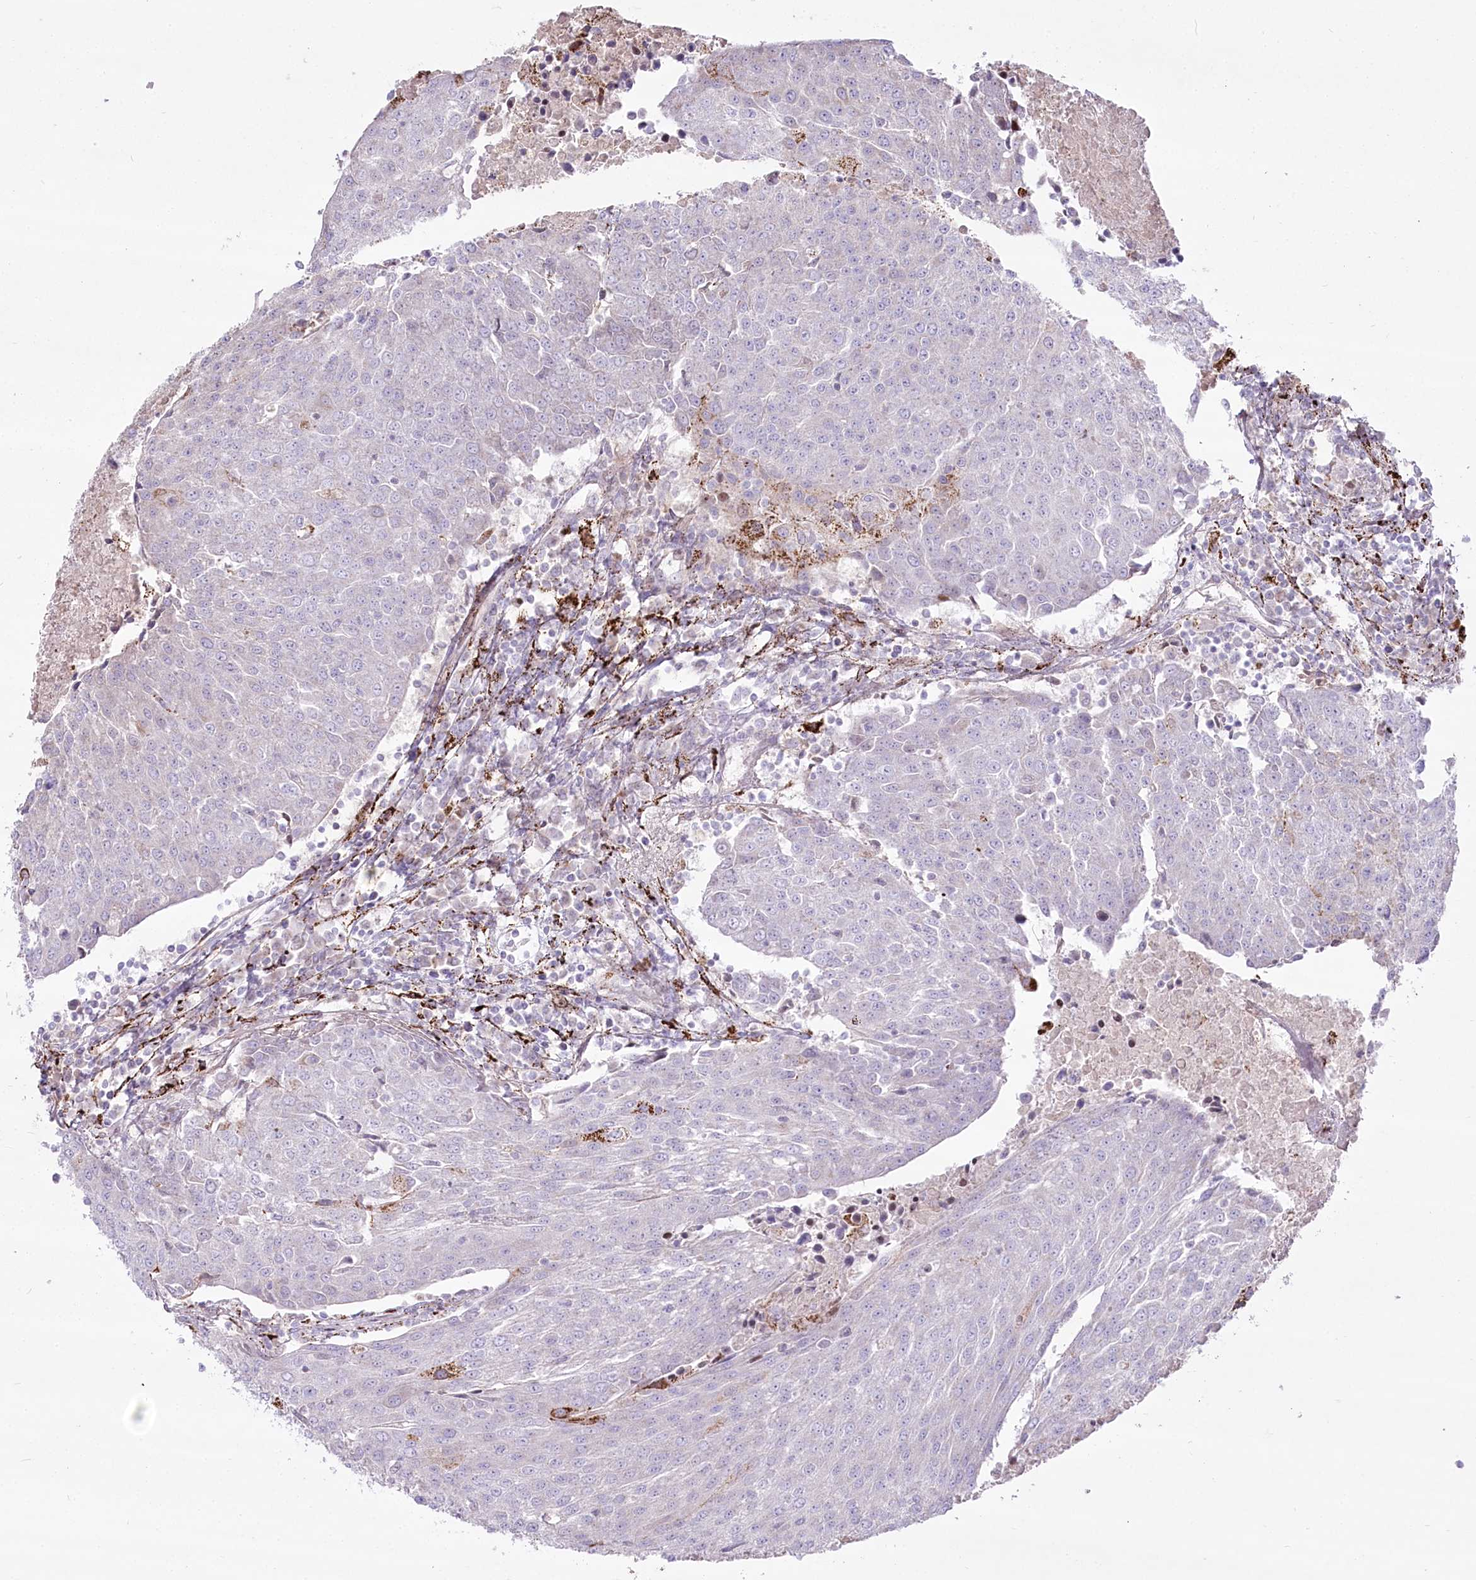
{"staining": {"intensity": "negative", "quantity": "none", "location": "none"}, "tissue": "urothelial cancer", "cell_type": "Tumor cells", "image_type": "cancer", "snomed": [{"axis": "morphology", "description": "Urothelial carcinoma, High grade"}, {"axis": "topography", "description": "Urinary bladder"}], "caption": "IHC photomicrograph of human urothelial cancer stained for a protein (brown), which shows no staining in tumor cells.", "gene": "CEP164", "patient": {"sex": "female", "age": 85}}